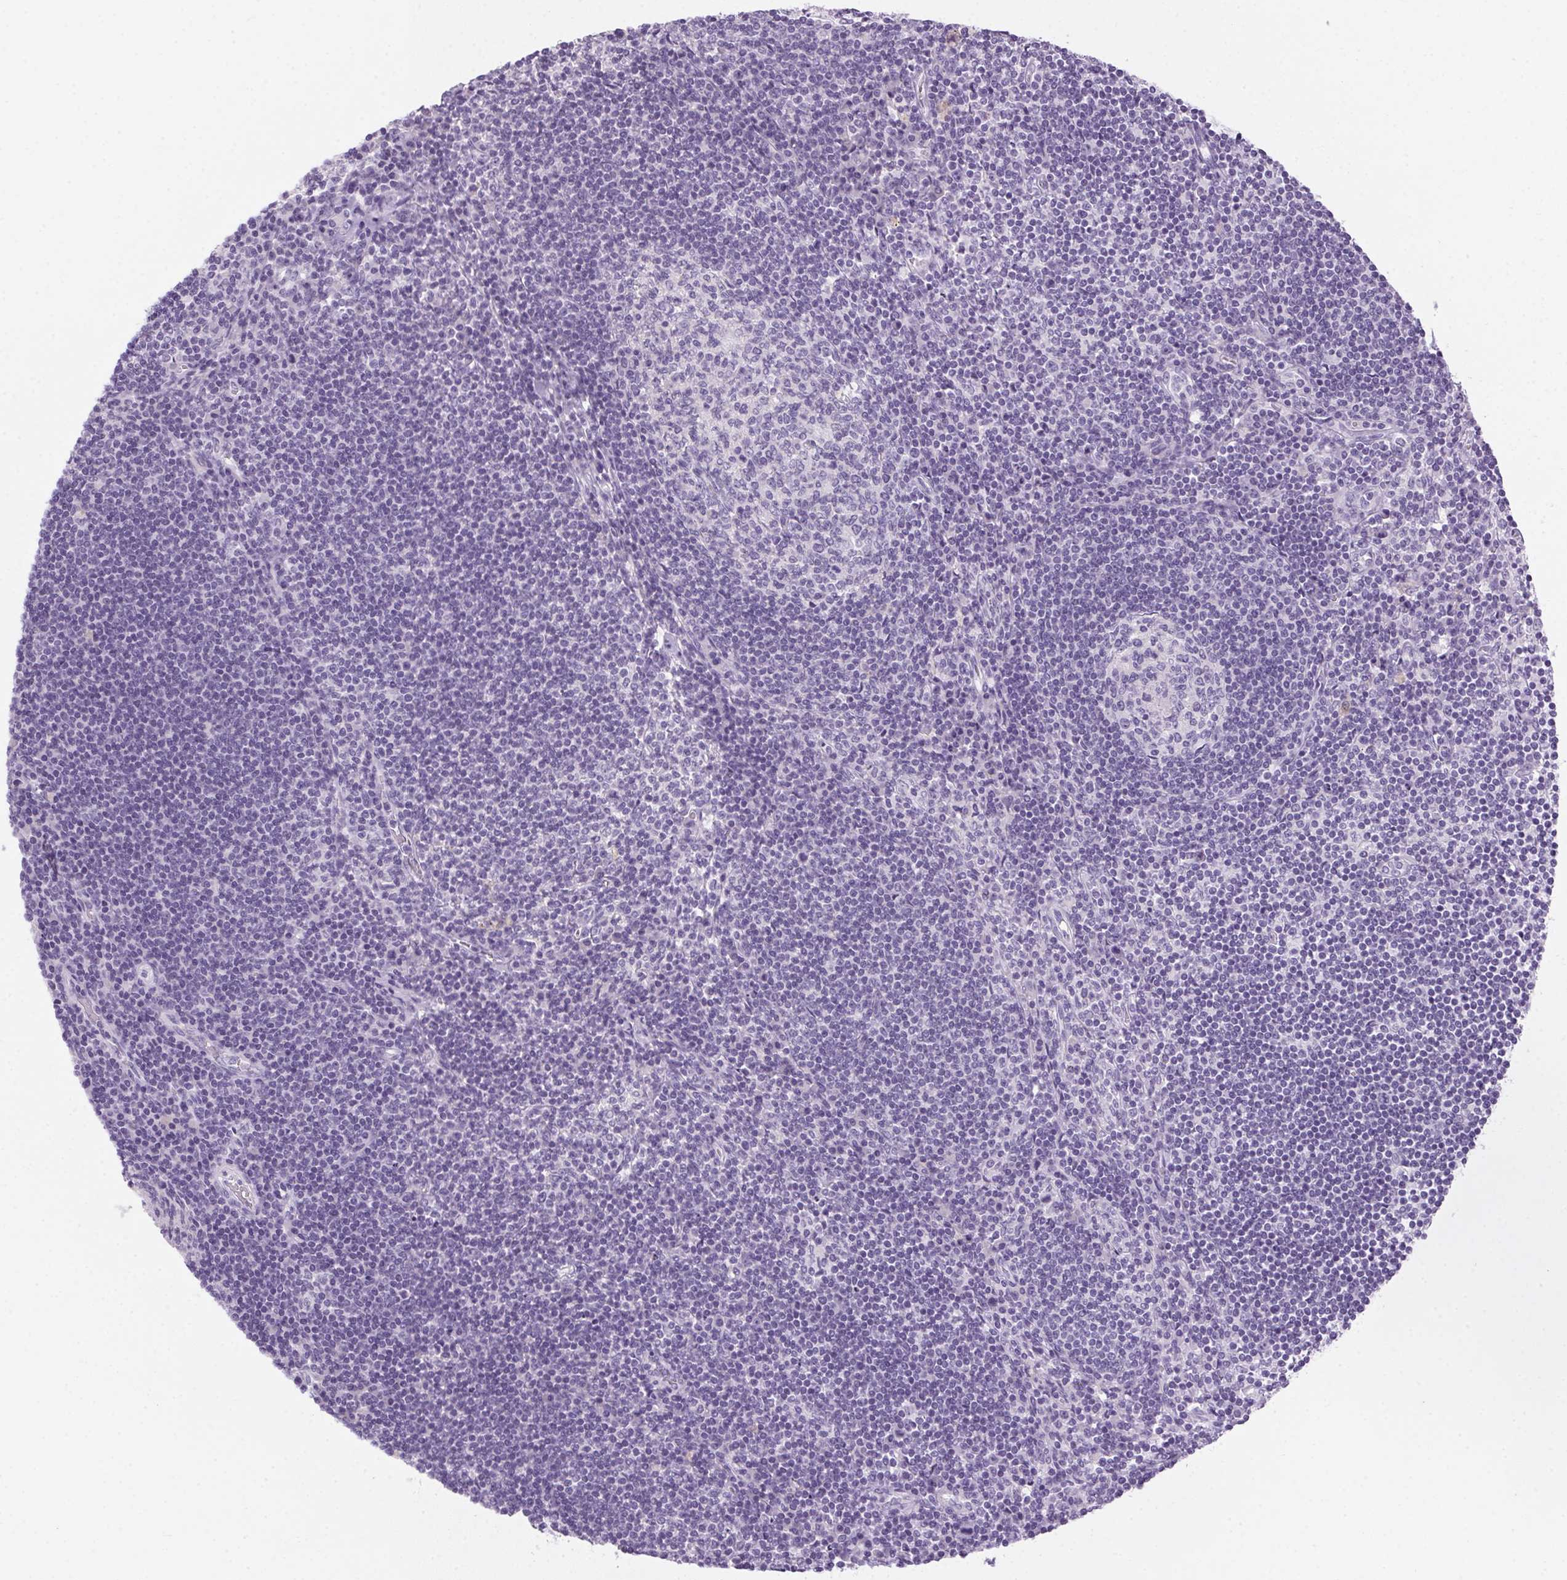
{"staining": {"intensity": "negative", "quantity": "none", "location": "none"}, "tissue": "lymph node", "cell_type": "Germinal center cells", "image_type": "normal", "snomed": [{"axis": "morphology", "description": "Normal tissue, NOS"}, {"axis": "topography", "description": "Lymph node"}], "caption": "The image shows no significant expression in germinal center cells of lymph node. (DAB (3,3'-diaminobenzidine) IHC, high magnification).", "gene": "POPDC2", "patient": {"sex": "male", "age": 67}}